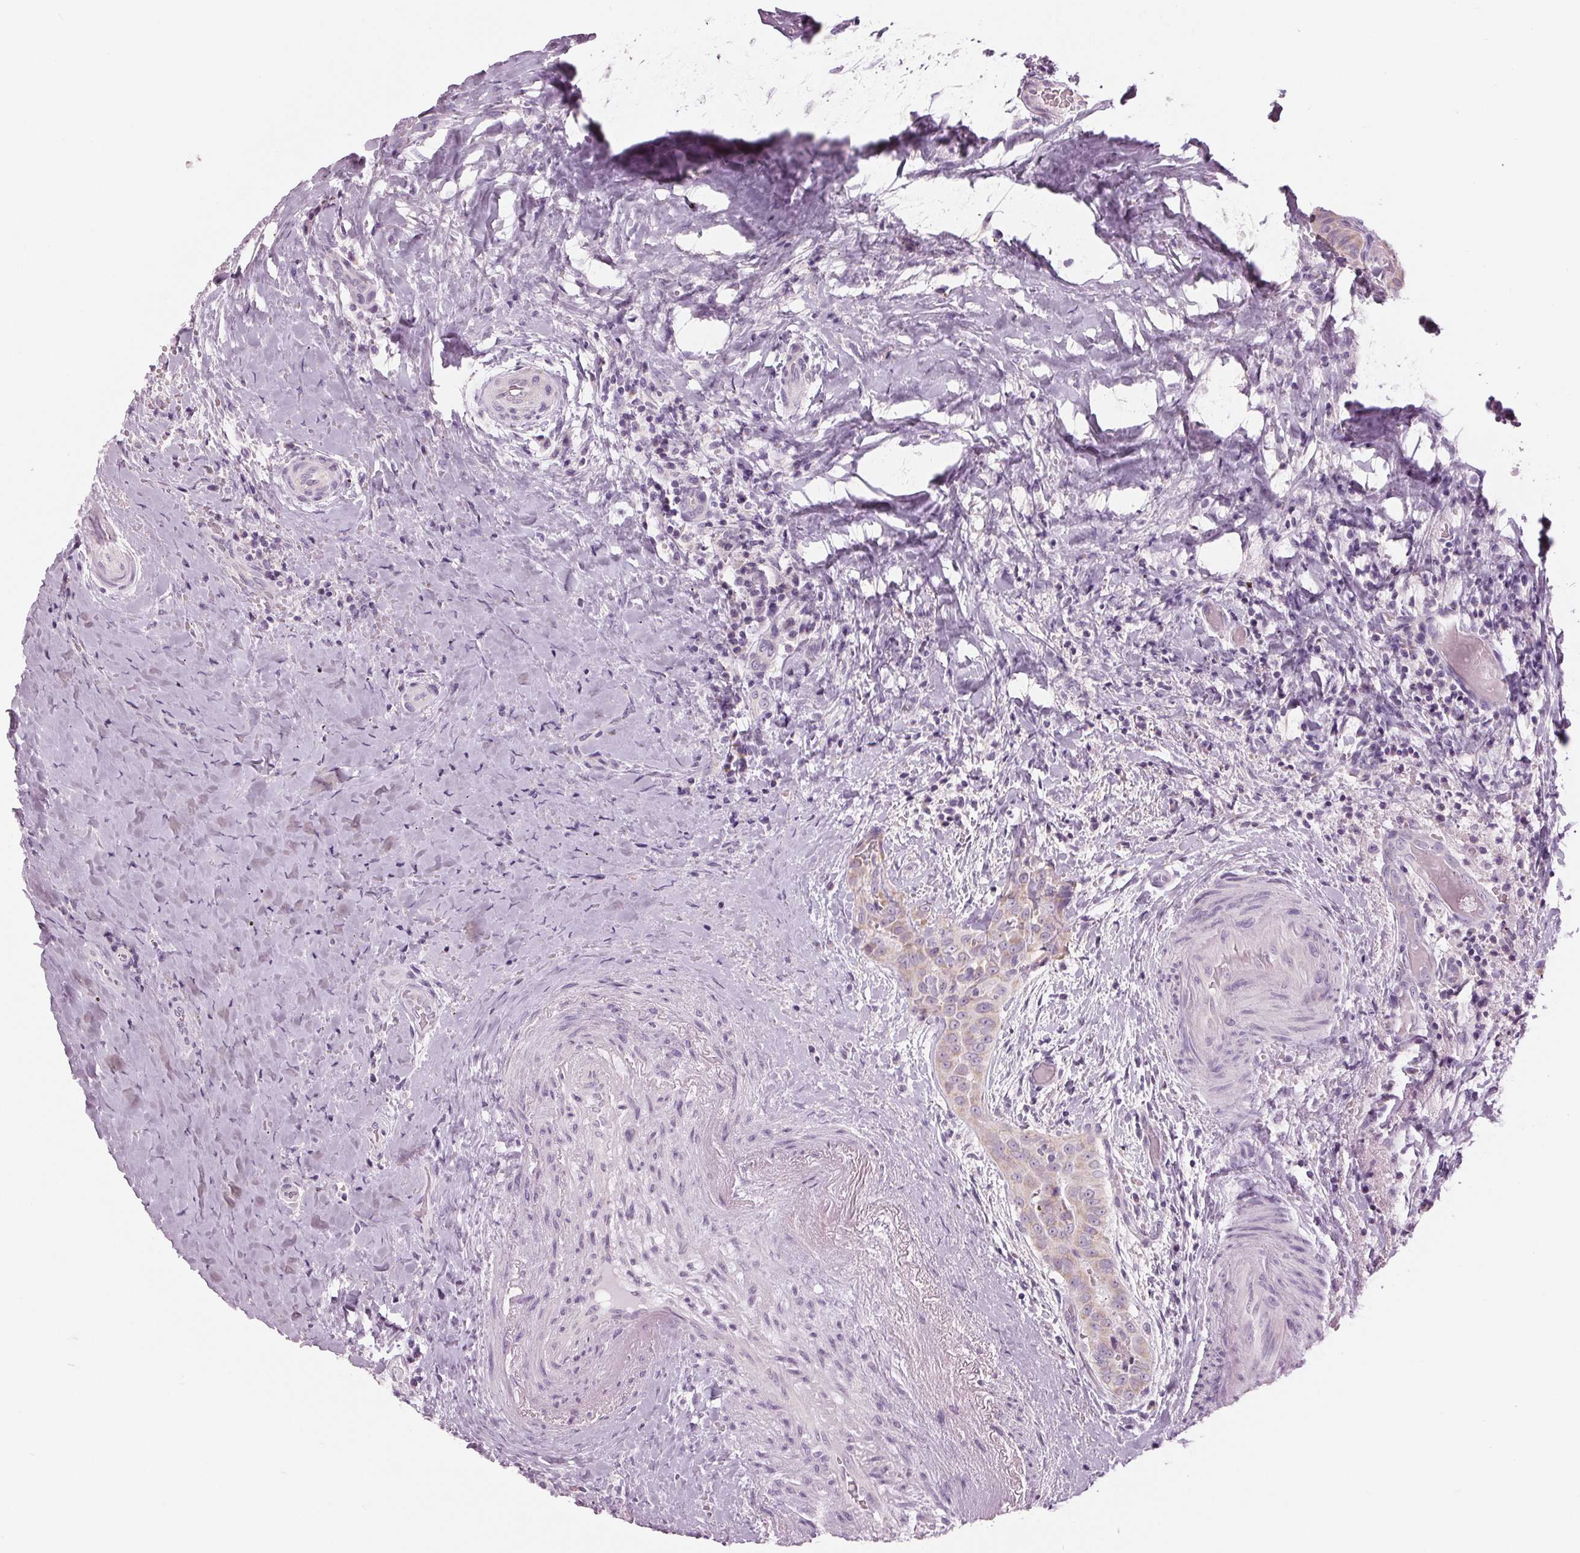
{"staining": {"intensity": "weak", "quantity": "25%-75%", "location": "cytoplasmic/membranous"}, "tissue": "thyroid cancer", "cell_type": "Tumor cells", "image_type": "cancer", "snomed": [{"axis": "morphology", "description": "Papillary adenocarcinoma, NOS"}, {"axis": "morphology", "description": "Papillary adenoma metastatic"}, {"axis": "topography", "description": "Thyroid gland"}], "caption": "Thyroid papillary adenoma metastatic stained for a protein (brown) reveals weak cytoplasmic/membranous positive staining in approximately 25%-75% of tumor cells.", "gene": "SAMD4A", "patient": {"sex": "female", "age": 50}}